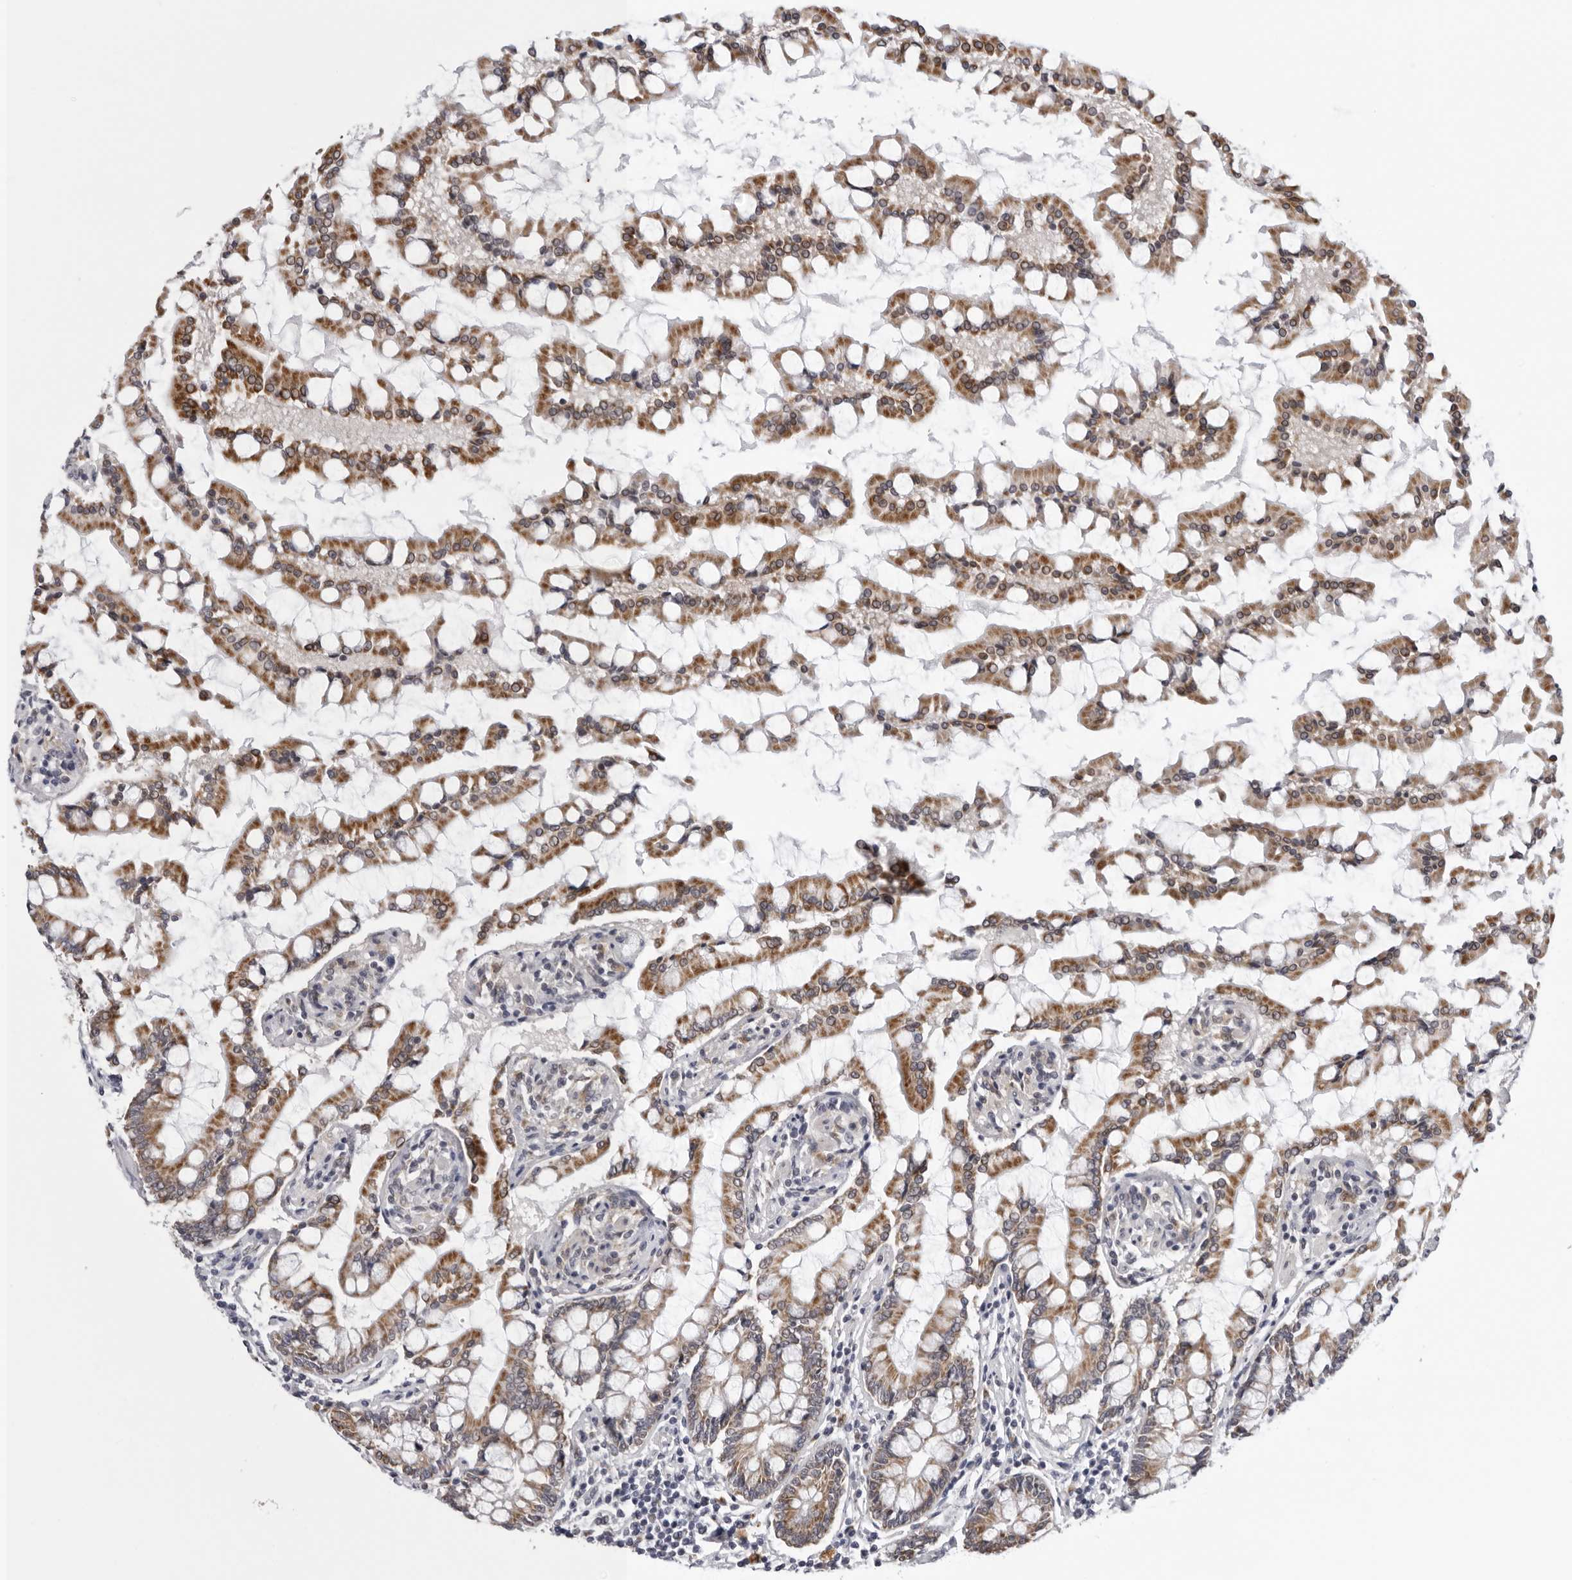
{"staining": {"intensity": "moderate", "quantity": ">75%", "location": "cytoplasmic/membranous"}, "tissue": "small intestine", "cell_type": "Glandular cells", "image_type": "normal", "snomed": [{"axis": "morphology", "description": "Normal tissue, NOS"}, {"axis": "topography", "description": "Small intestine"}], "caption": "Moderate cytoplasmic/membranous positivity is appreciated in about >75% of glandular cells in benign small intestine.", "gene": "CPT2", "patient": {"sex": "male", "age": 41}}